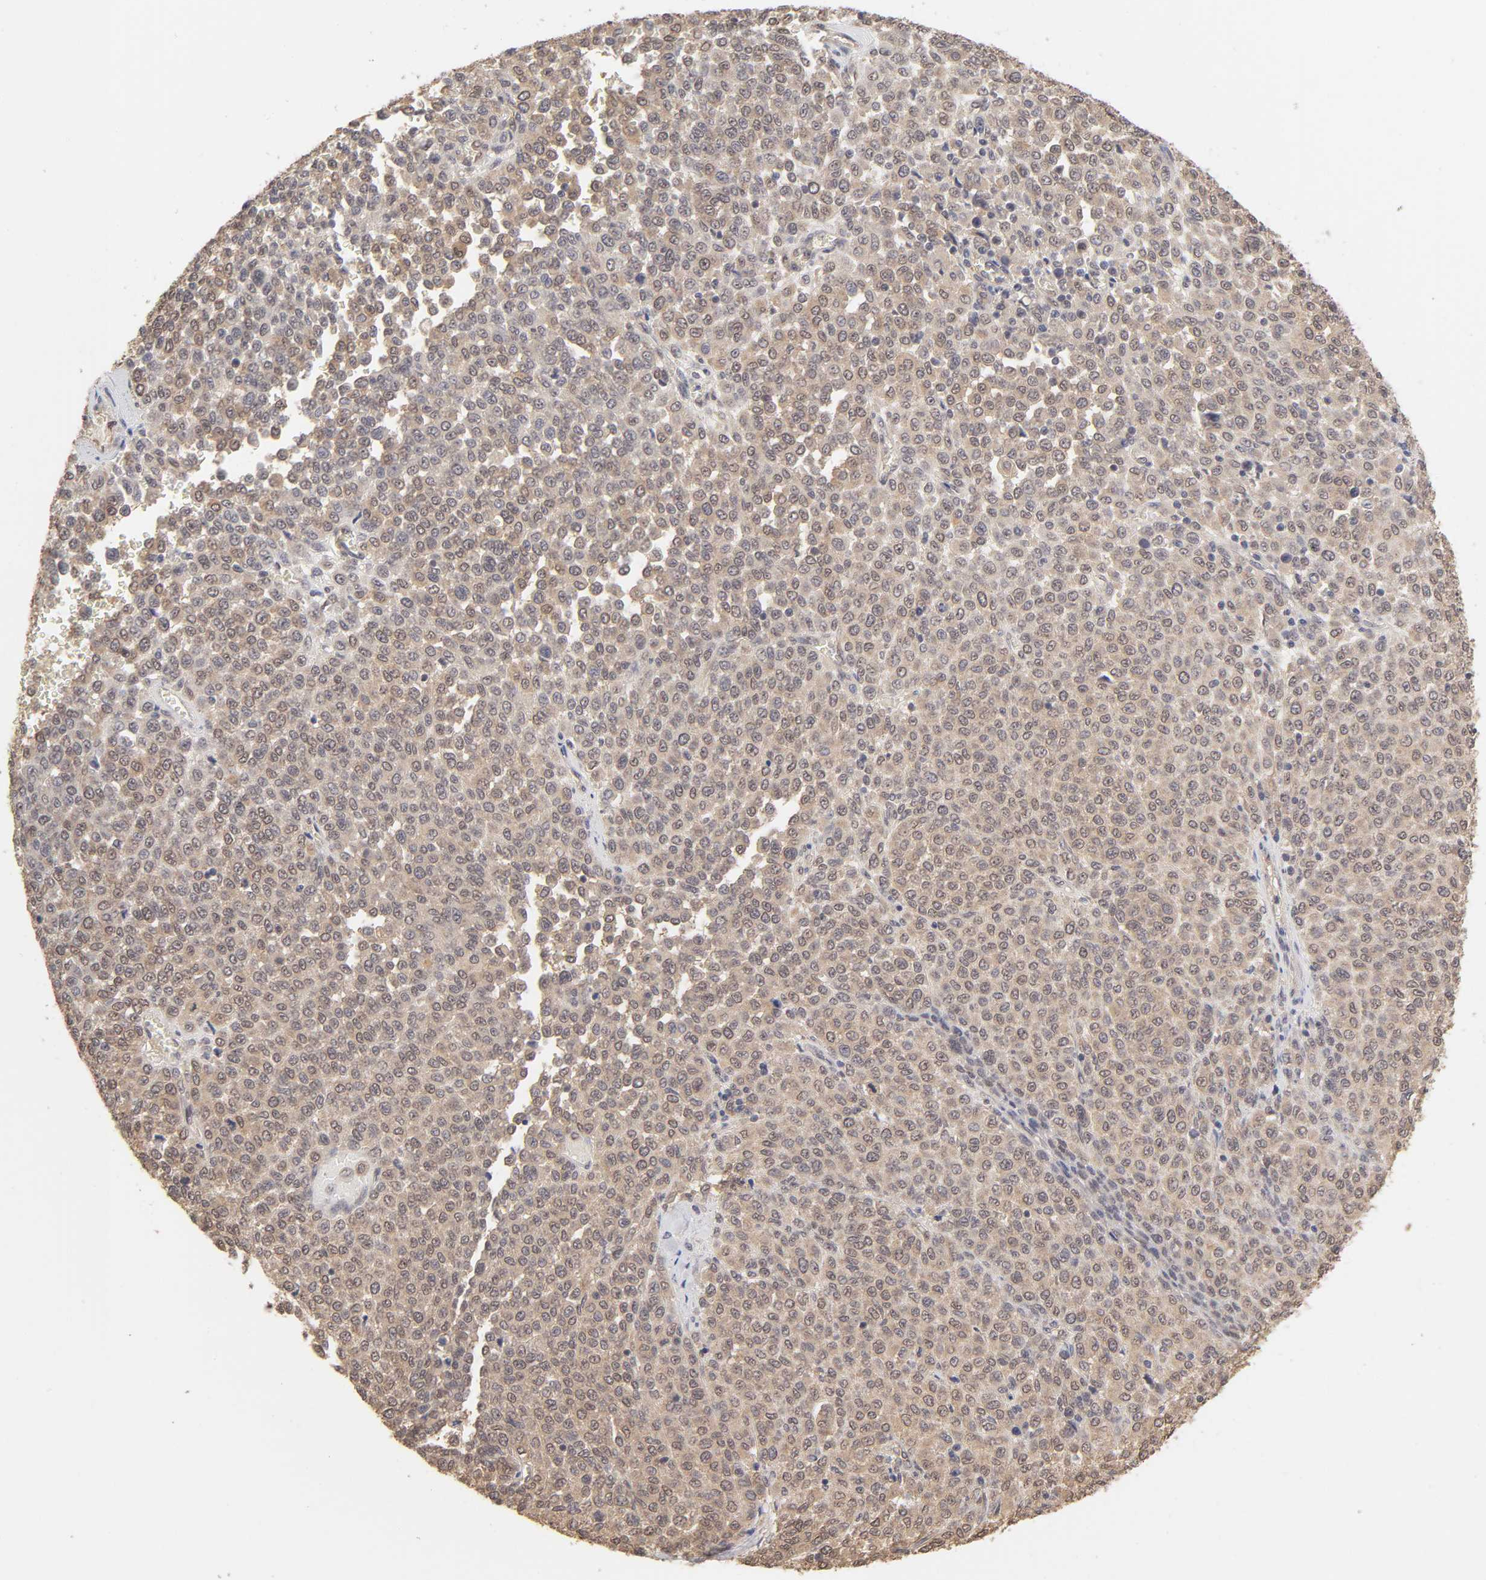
{"staining": {"intensity": "moderate", "quantity": ">75%", "location": "cytoplasmic/membranous"}, "tissue": "melanoma", "cell_type": "Tumor cells", "image_type": "cancer", "snomed": [{"axis": "morphology", "description": "Malignant melanoma, Metastatic site"}, {"axis": "topography", "description": "Pancreas"}], "caption": "Immunohistochemistry (IHC) of human melanoma displays medium levels of moderate cytoplasmic/membranous positivity in approximately >75% of tumor cells.", "gene": "MAPK1", "patient": {"sex": "female", "age": 30}}